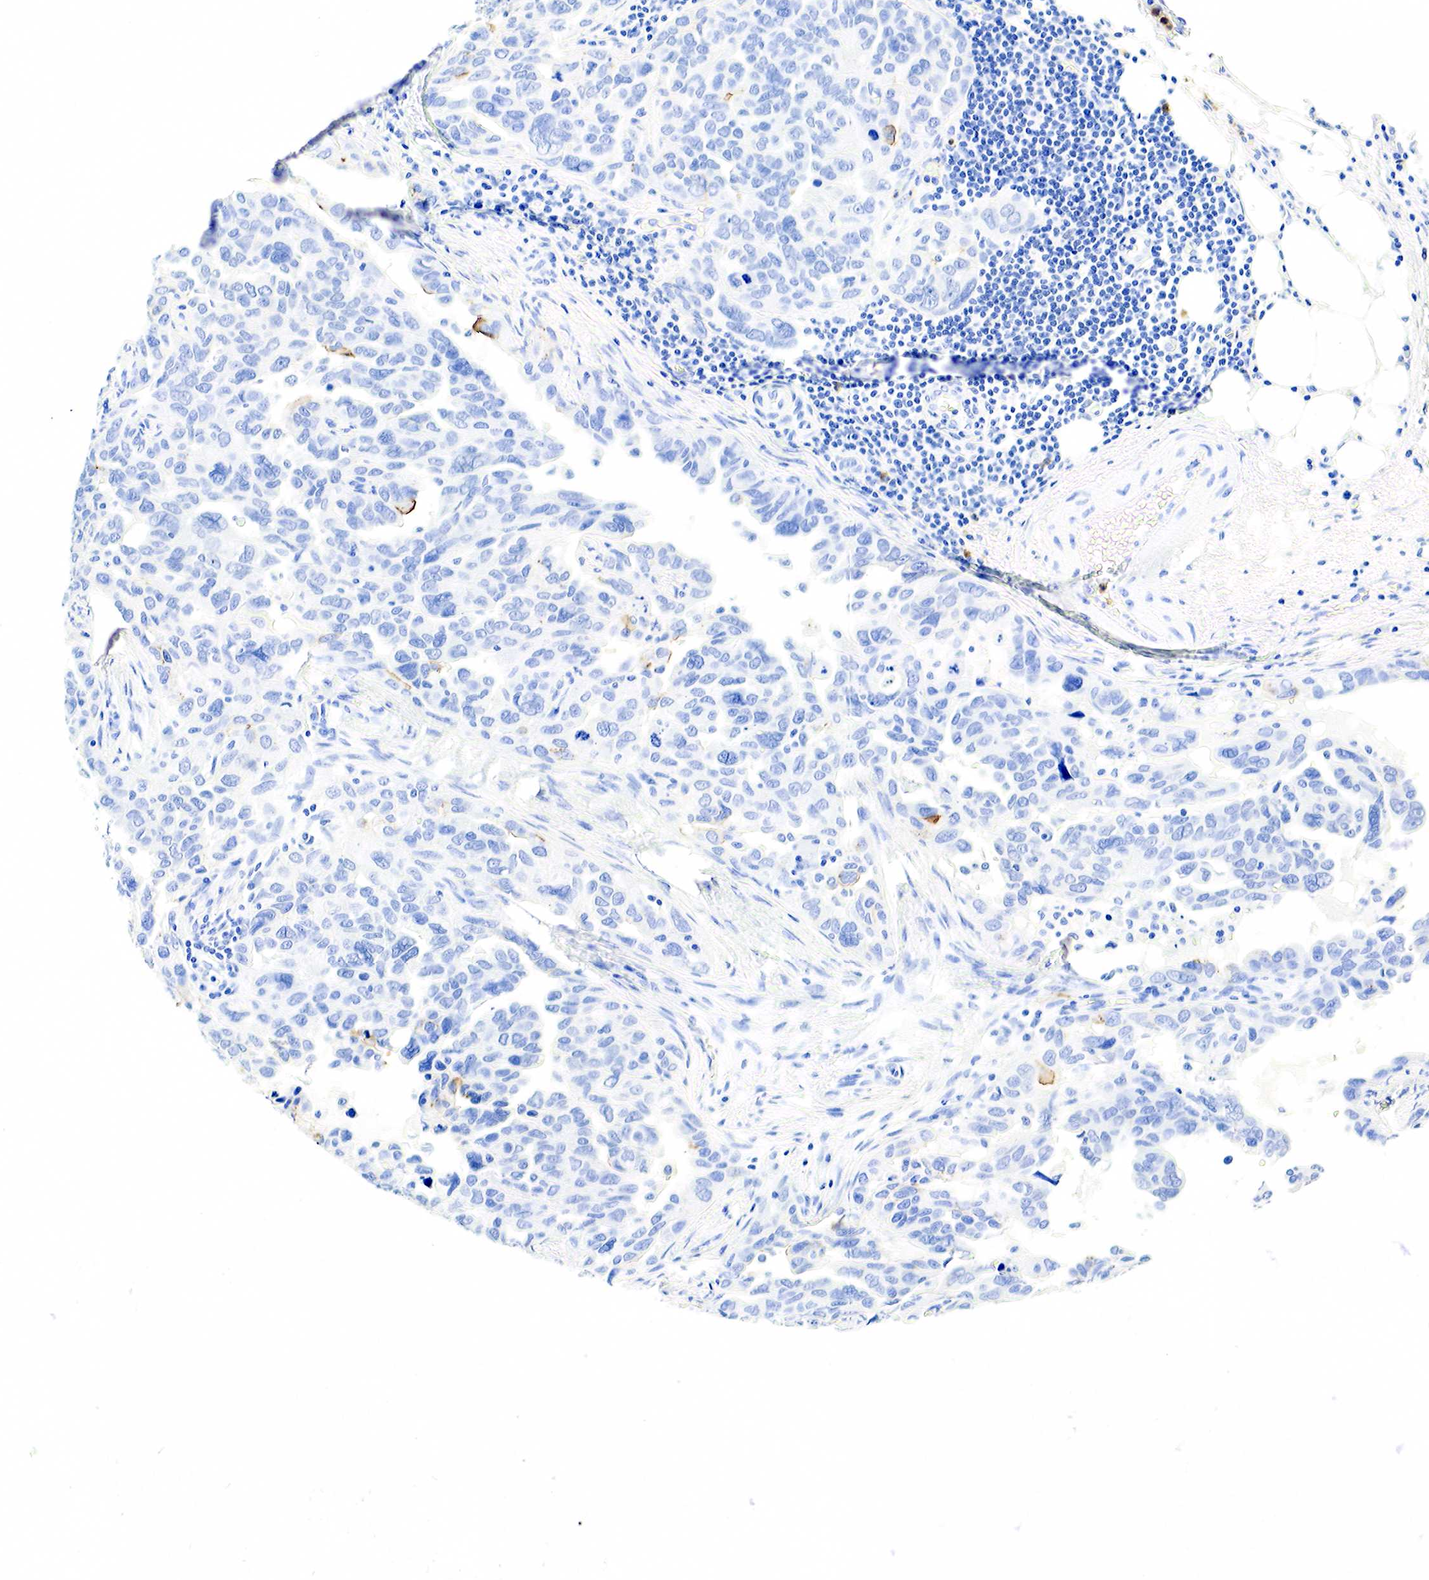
{"staining": {"intensity": "moderate", "quantity": "<25%", "location": "cytoplasmic/membranous"}, "tissue": "ovarian cancer", "cell_type": "Tumor cells", "image_type": "cancer", "snomed": [{"axis": "morphology", "description": "Cystadenocarcinoma, serous, NOS"}, {"axis": "topography", "description": "Ovary"}], "caption": "Brown immunohistochemical staining in human ovarian cancer shows moderate cytoplasmic/membranous staining in about <25% of tumor cells.", "gene": "FUT4", "patient": {"sex": "female", "age": 64}}